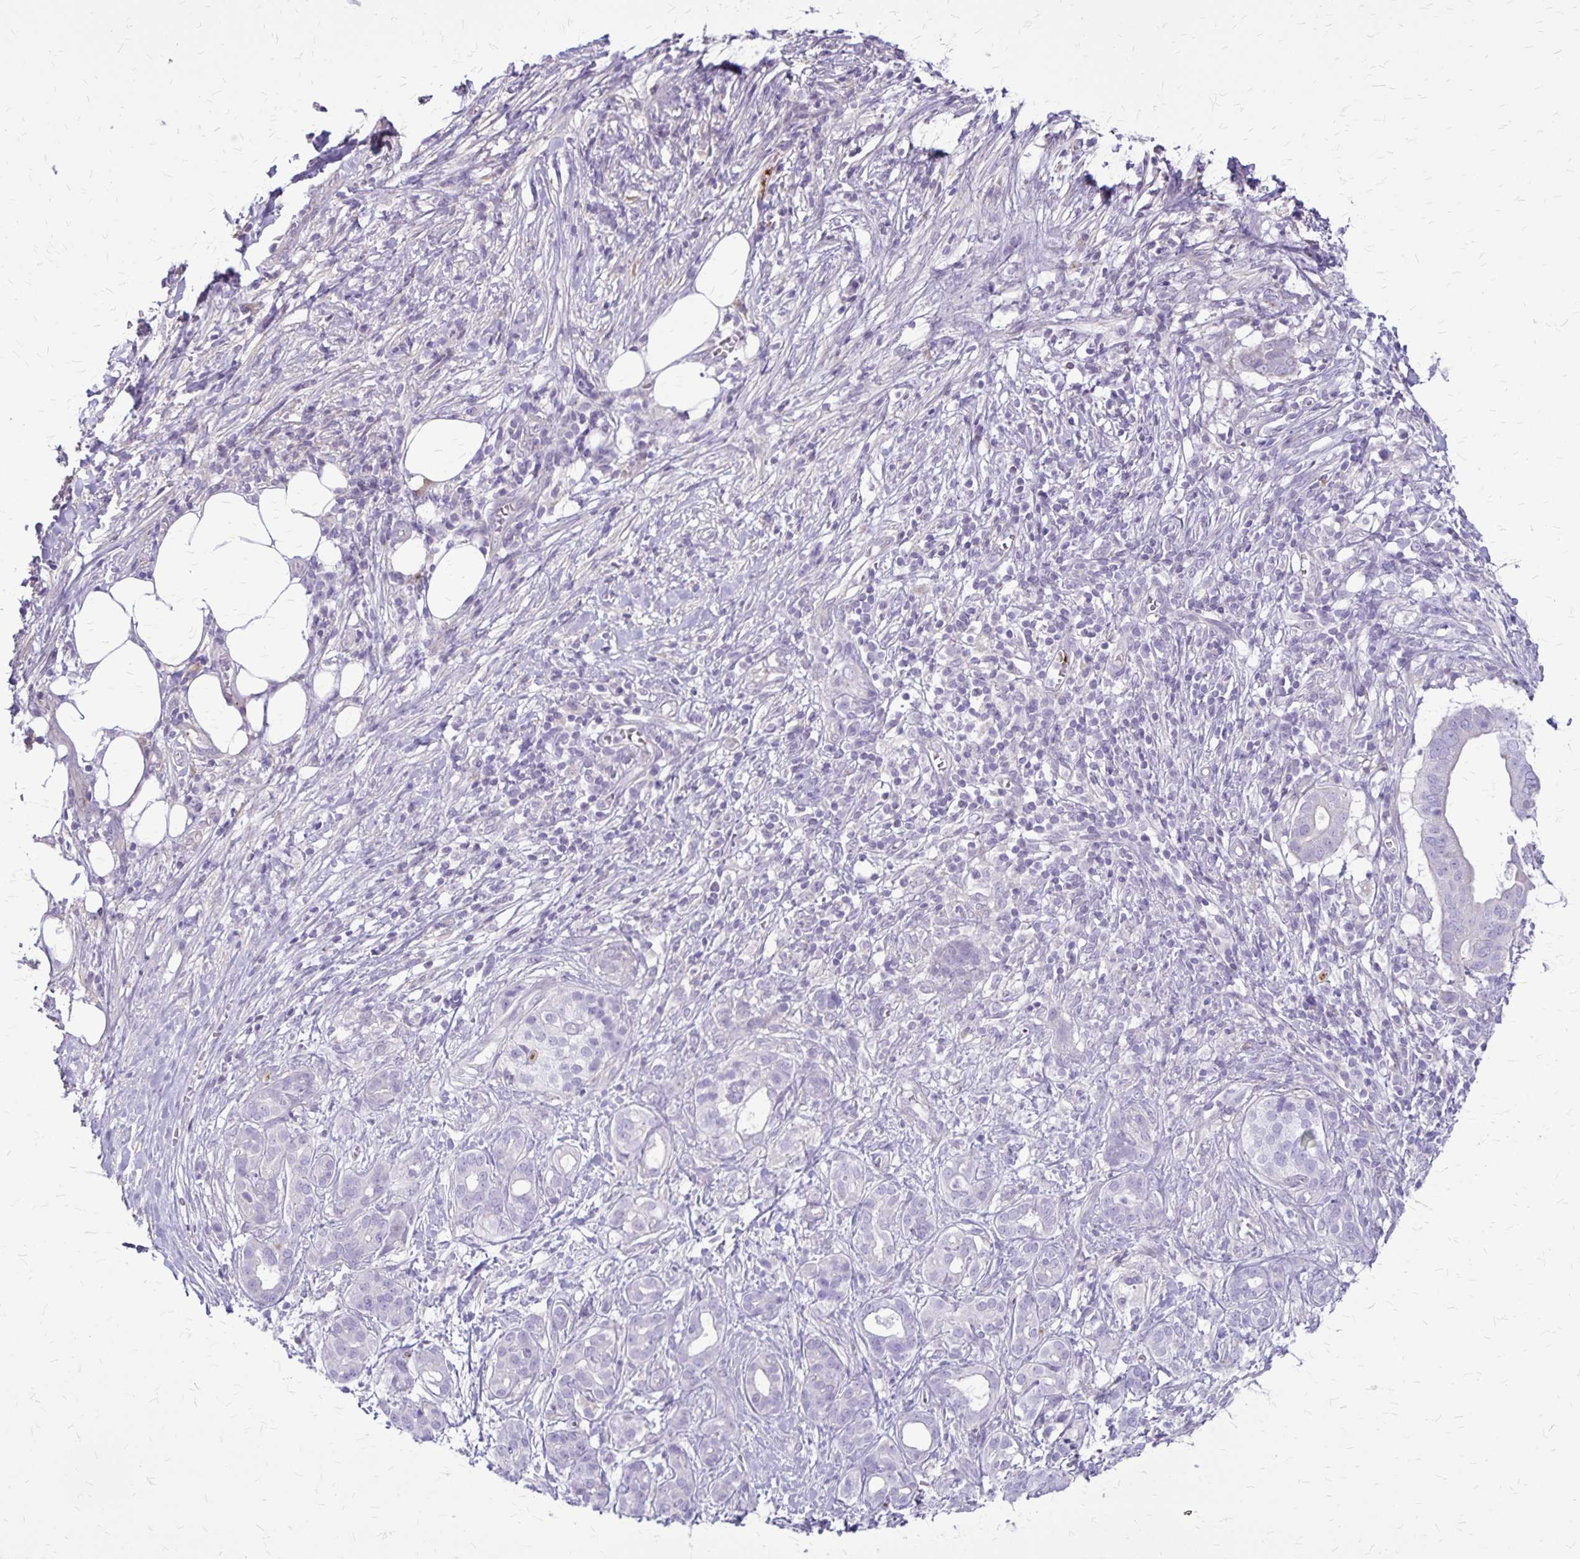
{"staining": {"intensity": "negative", "quantity": "none", "location": "none"}, "tissue": "pancreatic cancer", "cell_type": "Tumor cells", "image_type": "cancer", "snomed": [{"axis": "morphology", "description": "Adenocarcinoma, NOS"}, {"axis": "topography", "description": "Pancreas"}], "caption": "Immunohistochemical staining of human pancreatic cancer (adenocarcinoma) demonstrates no significant expression in tumor cells.", "gene": "GP9", "patient": {"sex": "male", "age": 61}}